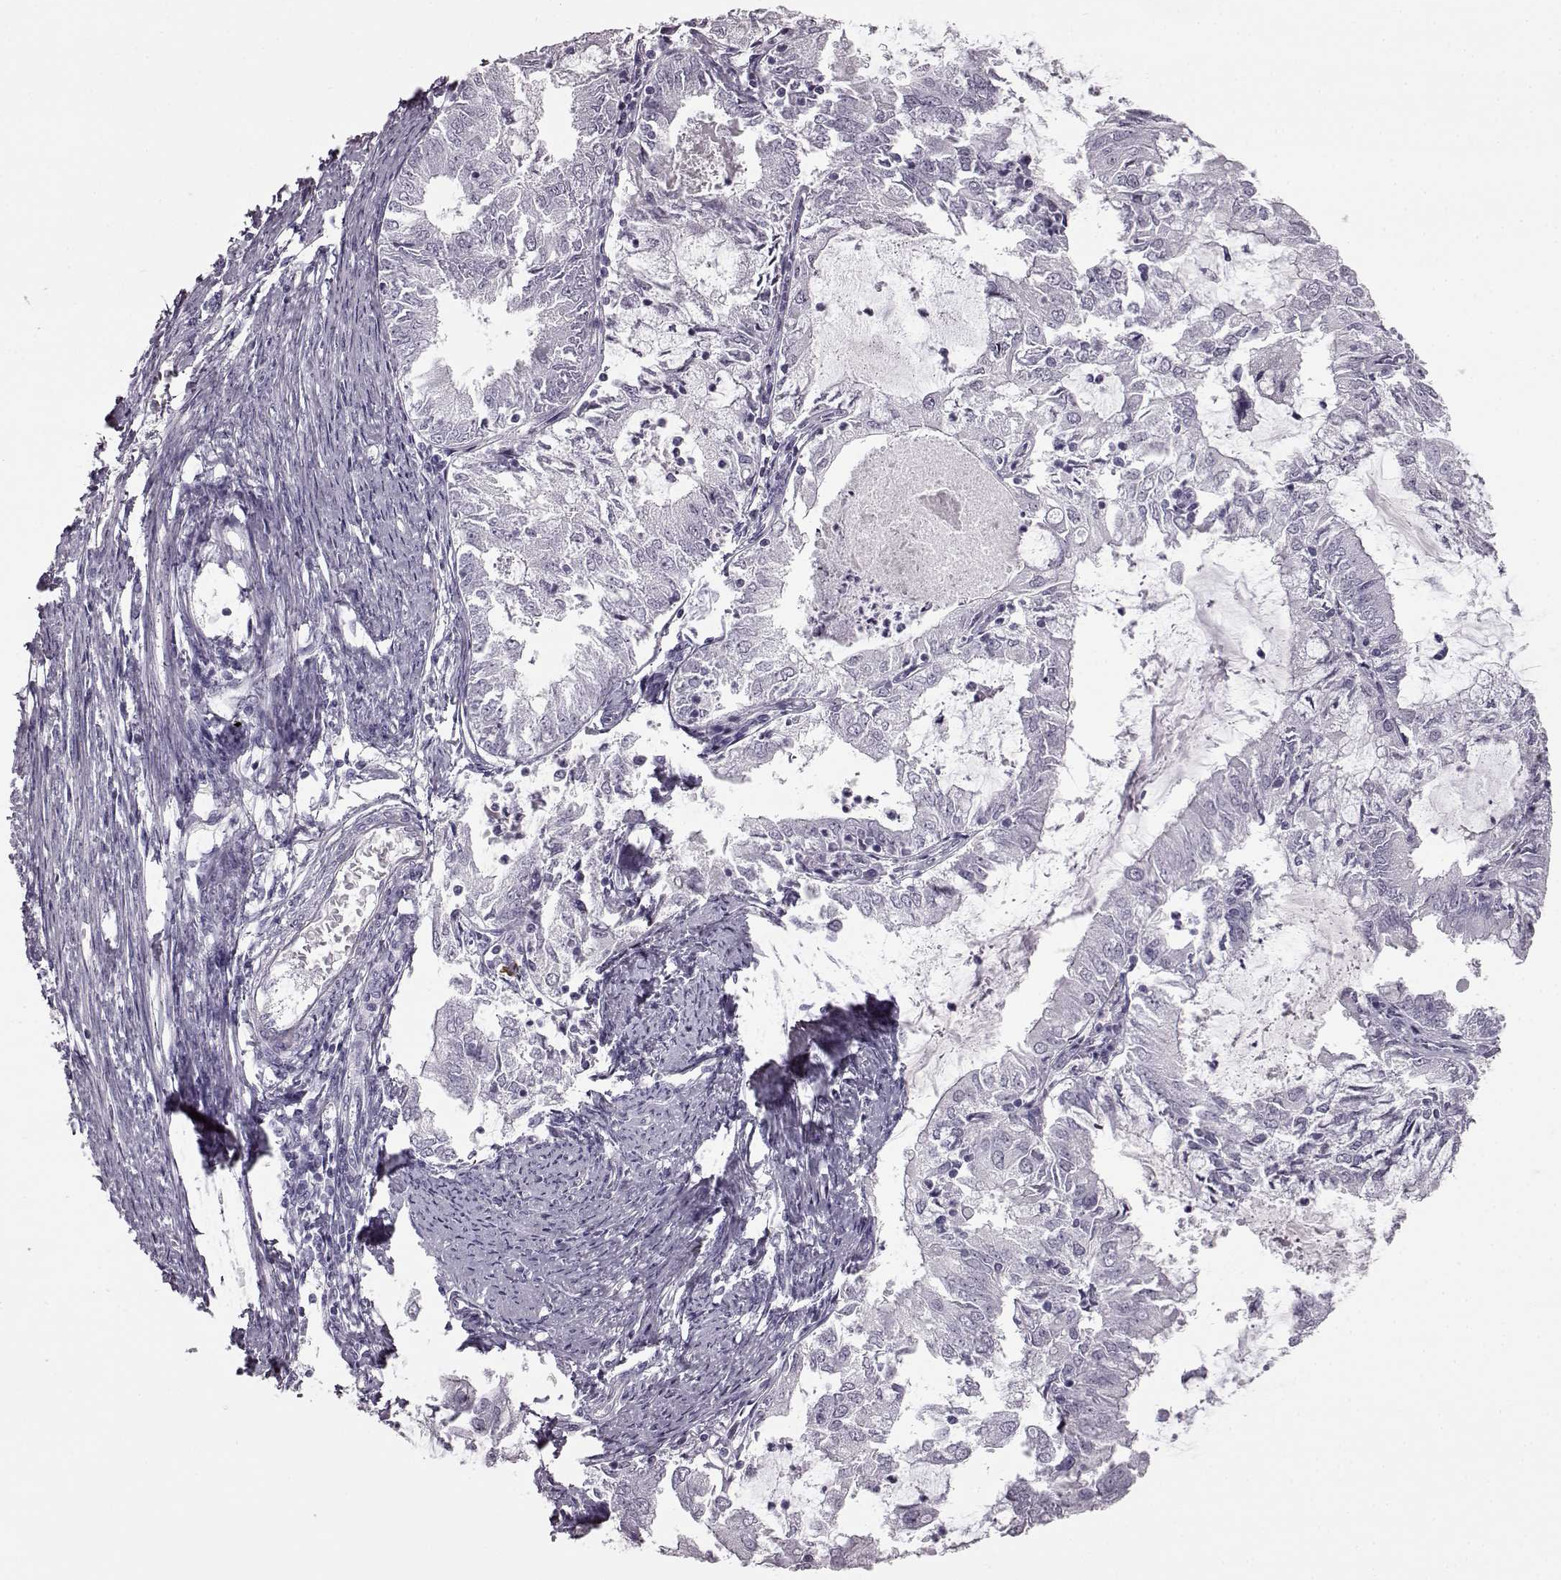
{"staining": {"intensity": "negative", "quantity": "none", "location": "none"}, "tissue": "endometrial cancer", "cell_type": "Tumor cells", "image_type": "cancer", "snomed": [{"axis": "morphology", "description": "Adenocarcinoma, NOS"}, {"axis": "topography", "description": "Endometrium"}], "caption": "This is an immunohistochemistry image of human endometrial cancer (adenocarcinoma). There is no positivity in tumor cells.", "gene": "PRPH2", "patient": {"sex": "female", "age": 57}}